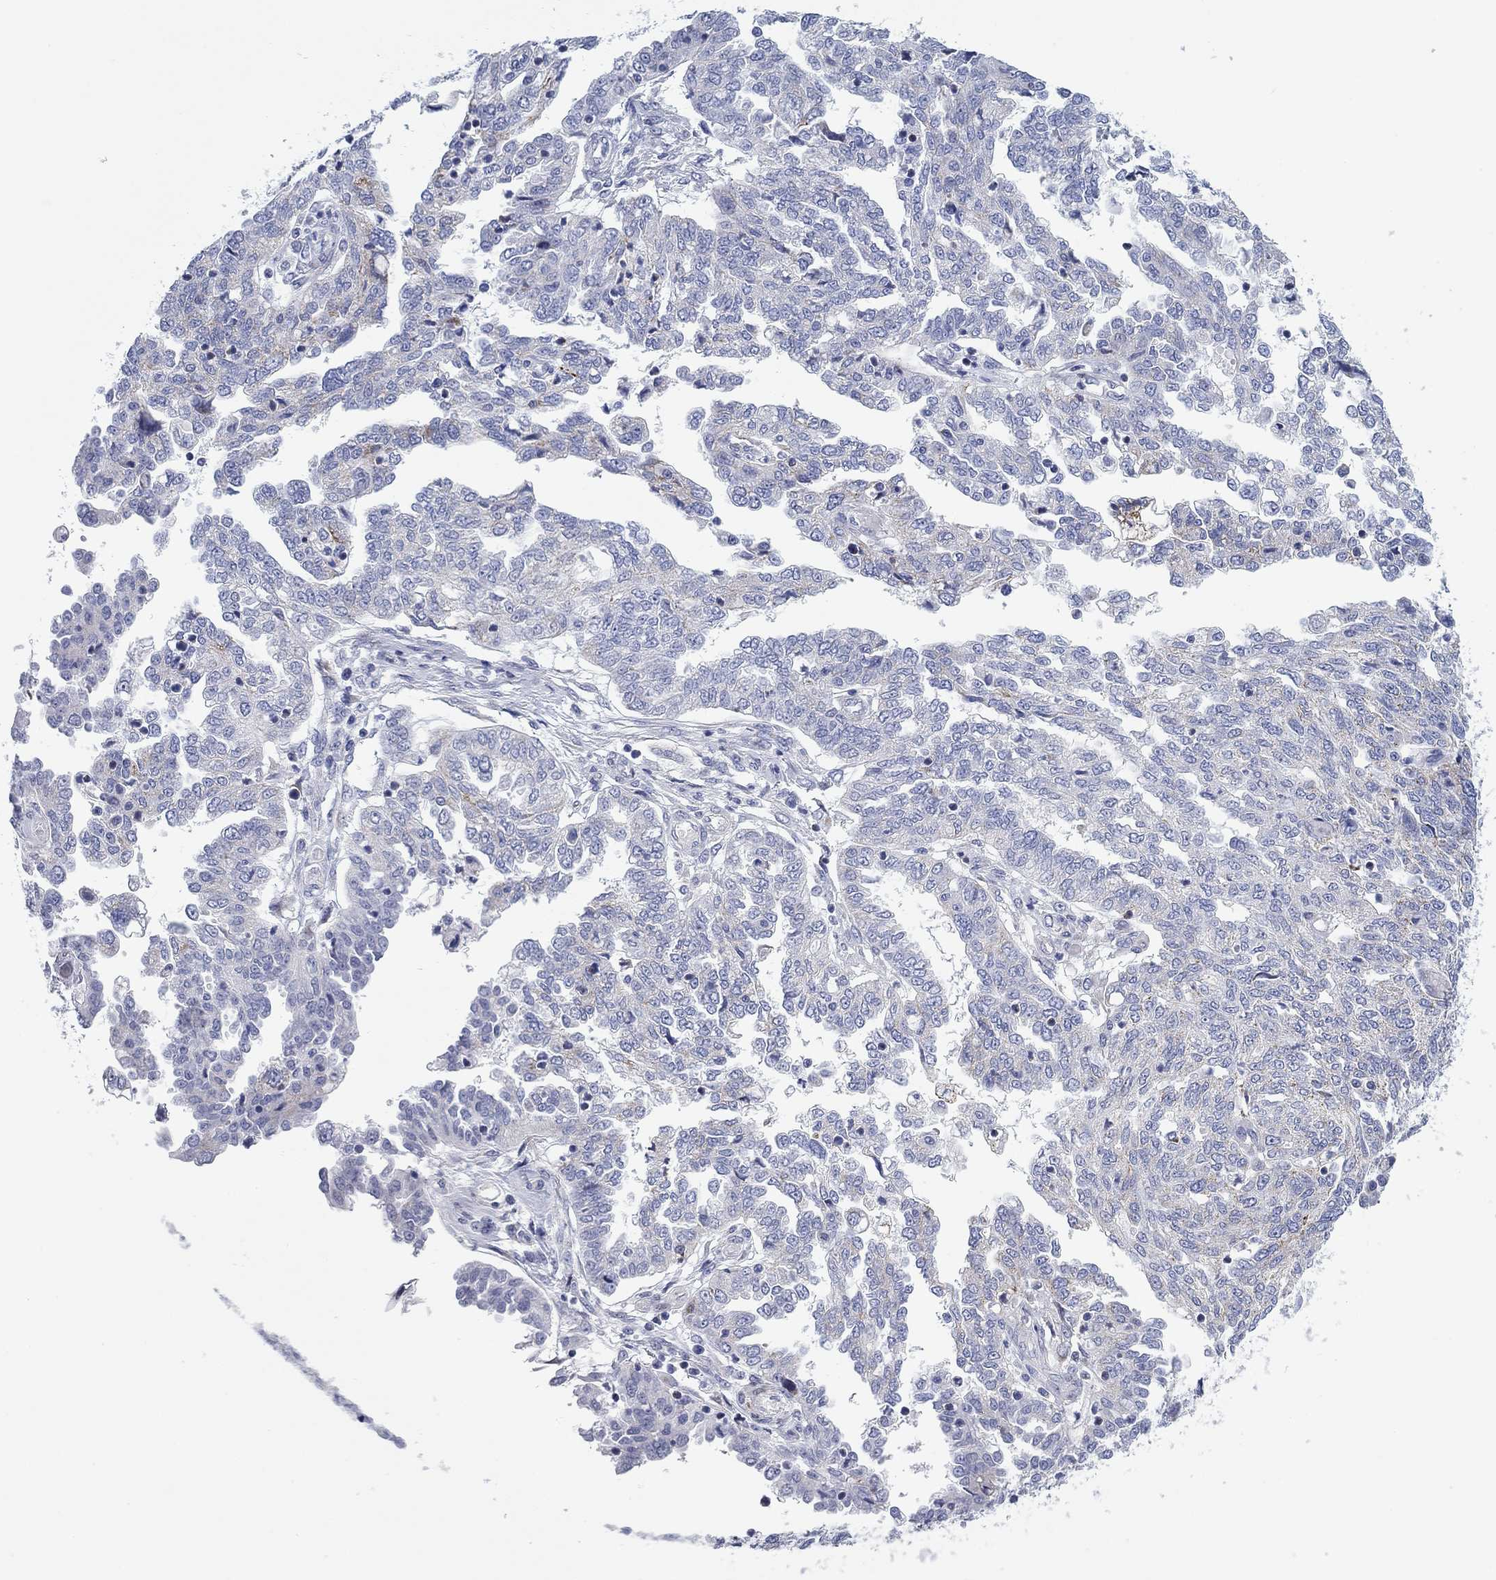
{"staining": {"intensity": "negative", "quantity": "none", "location": "none"}, "tissue": "ovarian cancer", "cell_type": "Tumor cells", "image_type": "cancer", "snomed": [{"axis": "morphology", "description": "Cystadenocarcinoma, serous, NOS"}, {"axis": "topography", "description": "Ovary"}], "caption": "DAB immunohistochemical staining of human ovarian cancer (serous cystadenocarcinoma) exhibits no significant staining in tumor cells.", "gene": "CHI3L2", "patient": {"sex": "female", "age": 67}}